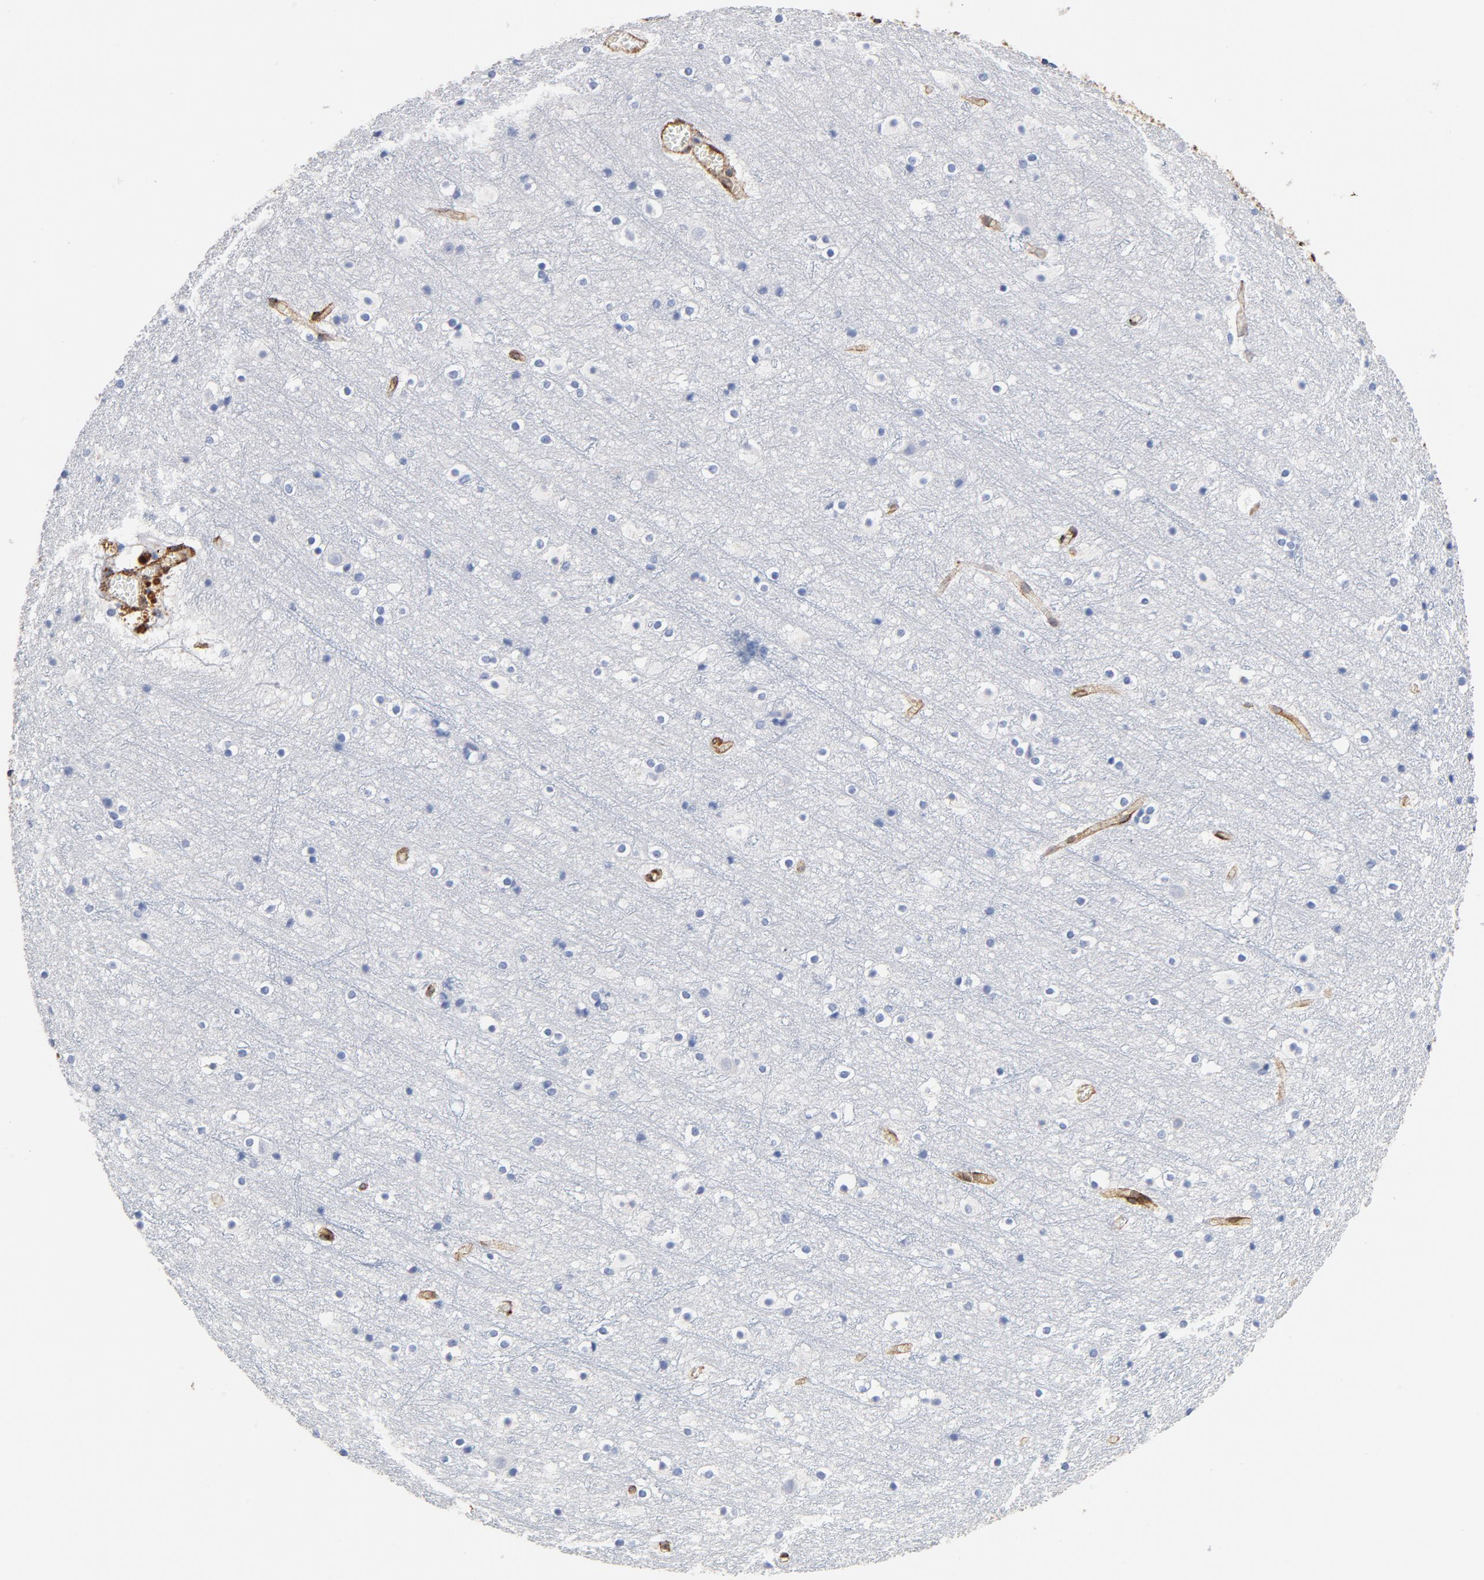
{"staining": {"intensity": "moderate", "quantity": ">75%", "location": "cytoplasmic/membranous"}, "tissue": "cerebral cortex", "cell_type": "Endothelial cells", "image_type": "normal", "snomed": [{"axis": "morphology", "description": "Normal tissue, NOS"}, {"axis": "topography", "description": "Cerebral cortex"}], "caption": "A brown stain highlights moderate cytoplasmic/membranous expression of a protein in endothelial cells of benign human cerebral cortex.", "gene": "SERPINH1", "patient": {"sex": "male", "age": 45}}